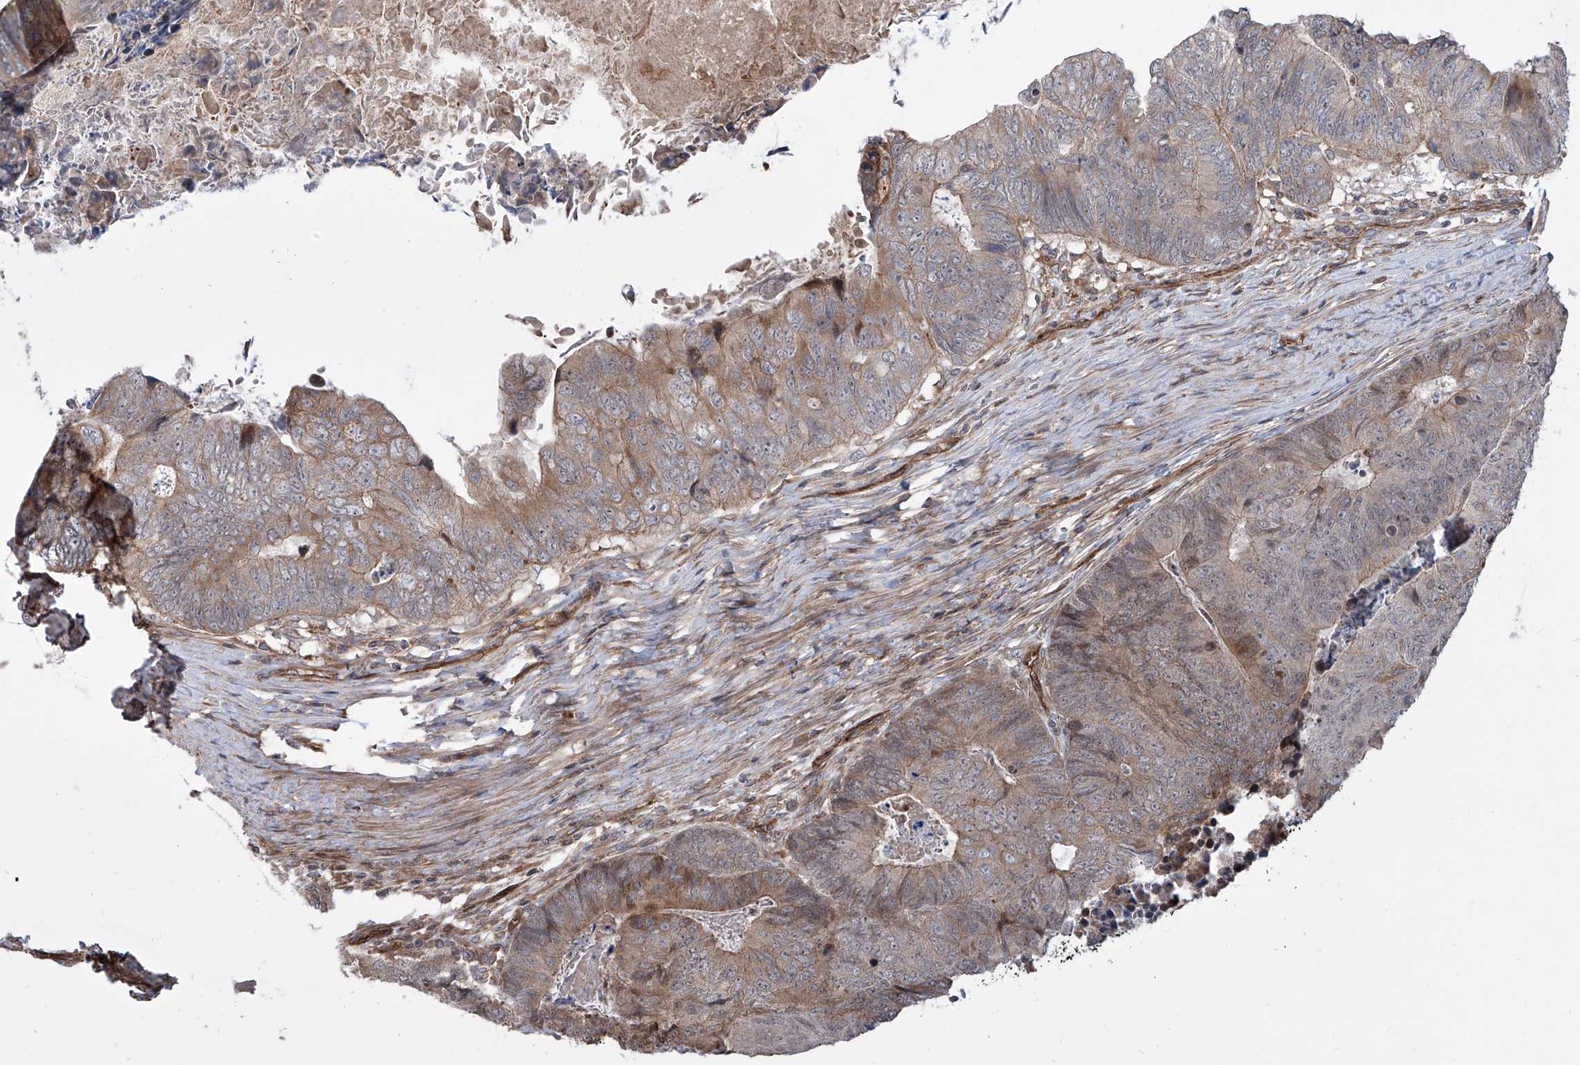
{"staining": {"intensity": "weak", "quantity": "25%-75%", "location": "cytoplasmic/membranous"}, "tissue": "colorectal cancer", "cell_type": "Tumor cells", "image_type": "cancer", "snomed": [{"axis": "morphology", "description": "Adenocarcinoma, NOS"}, {"axis": "topography", "description": "Colon"}], "caption": "Protein analysis of adenocarcinoma (colorectal) tissue reveals weak cytoplasmic/membranous staining in about 25%-75% of tumor cells. Nuclei are stained in blue.", "gene": "APAF1", "patient": {"sex": "female", "age": 67}}